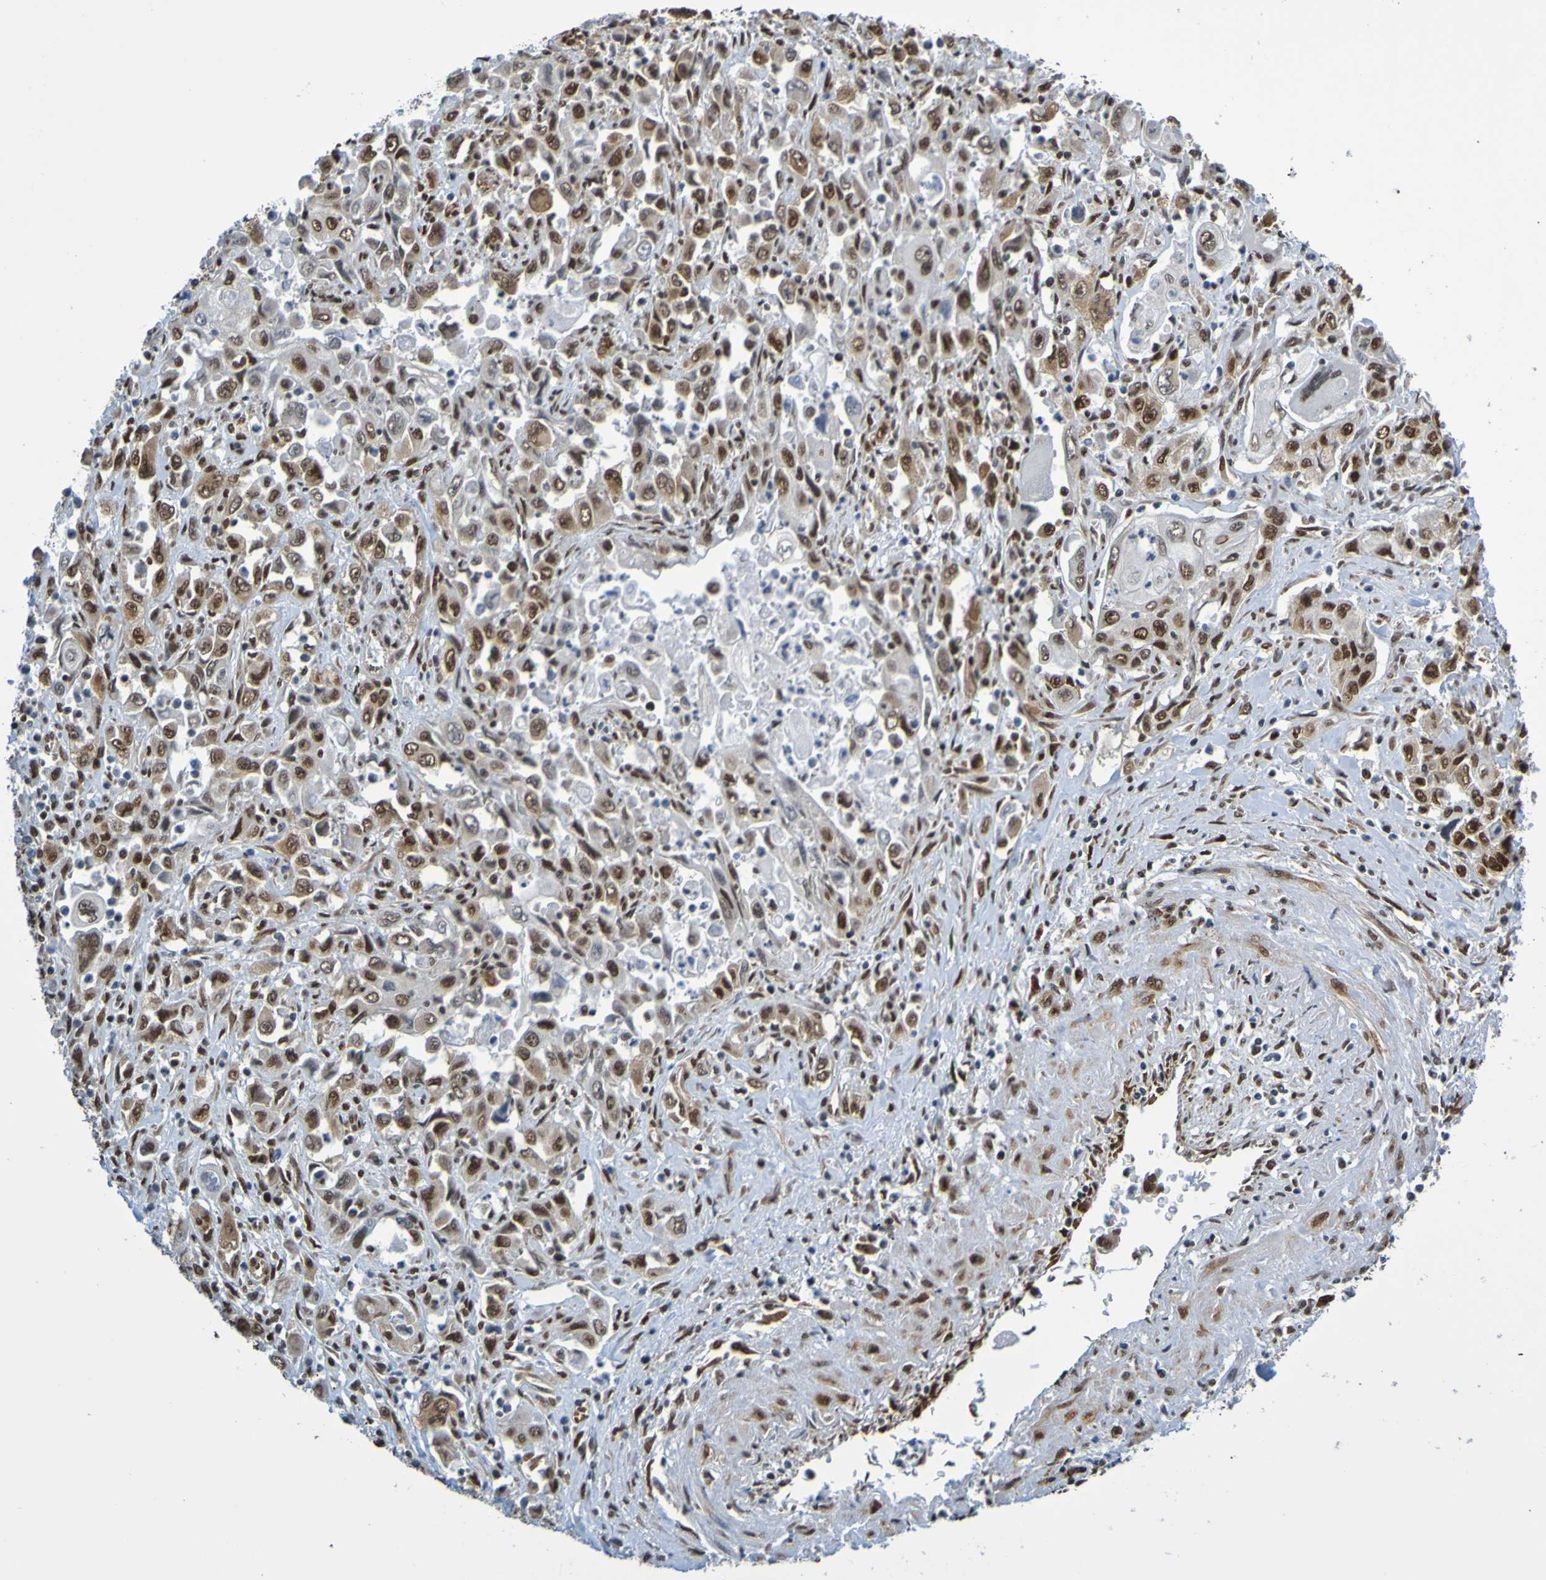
{"staining": {"intensity": "strong", "quantity": ">75%", "location": "nuclear"}, "tissue": "pancreatic cancer", "cell_type": "Tumor cells", "image_type": "cancer", "snomed": [{"axis": "morphology", "description": "Adenocarcinoma, NOS"}, {"axis": "topography", "description": "Pancreas"}], "caption": "Brown immunohistochemical staining in adenocarcinoma (pancreatic) reveals strong nuclear positivity in about >75% of tumor cells.", "gene": "HDAC2", "patient": {"sex": "male", "age": 70}}